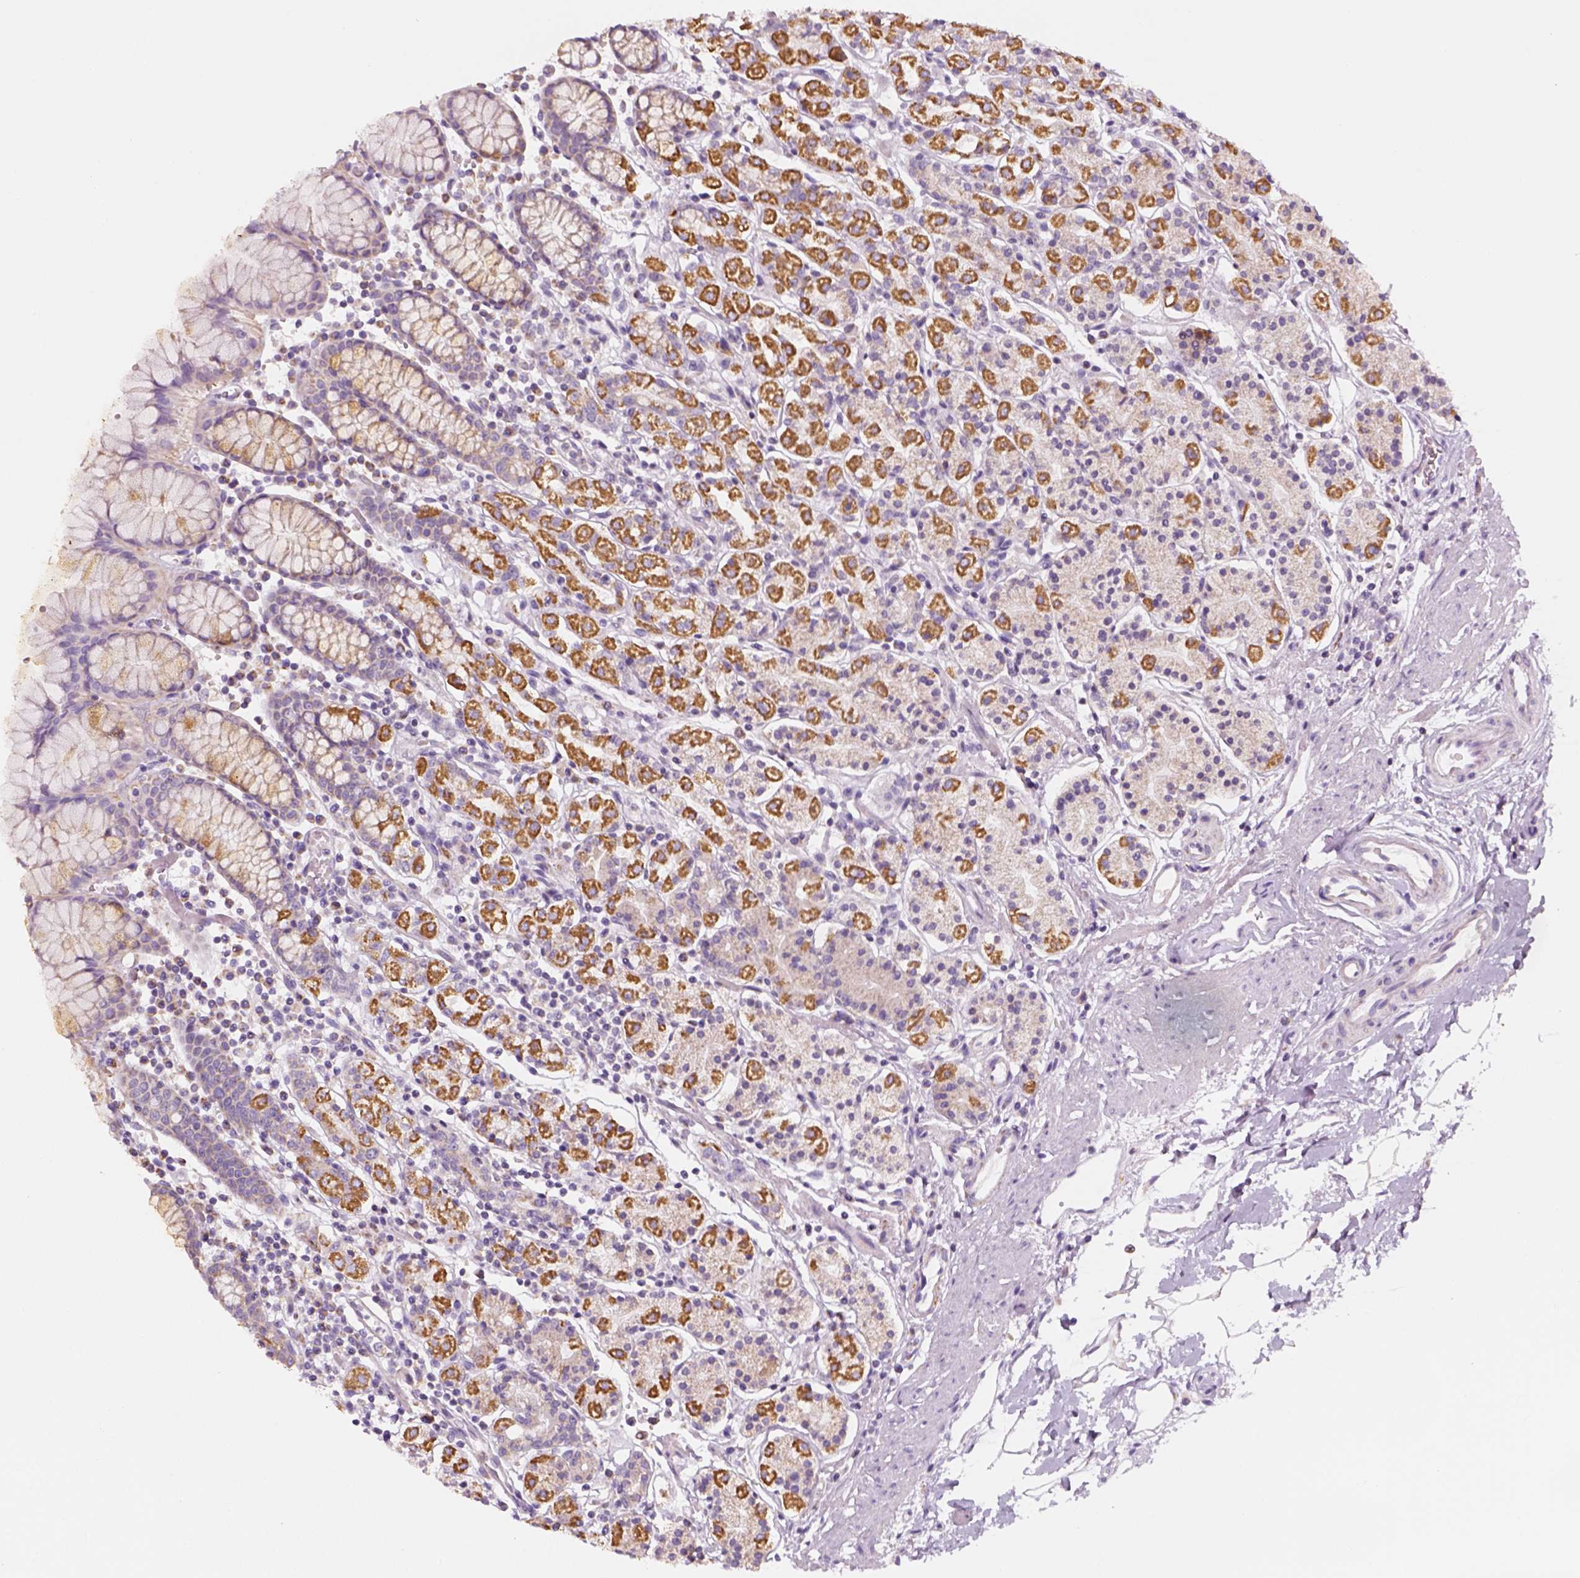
{"staining": {"intensity": "moderate", "quantity": "25%-75%", "location": "cytoplasmic/membranous"}, "tissue": "stomach", "cell_type": "Glandular cells", "image_type": "normal", "snomed": [{"axis": "morphology", "description": "Normal tissue, NOS"}, {"axis": "topography", "description": "Stomach, upper"}, {"axis": "topography", "description": "Stomach"}], "caption": "A brown stain labels moderate cytoplasmic/membranous expression of a protein in glandular cells of benign stomach.", "gene": "AWAT2", "patient": {"sex": "male", "age": 62}}